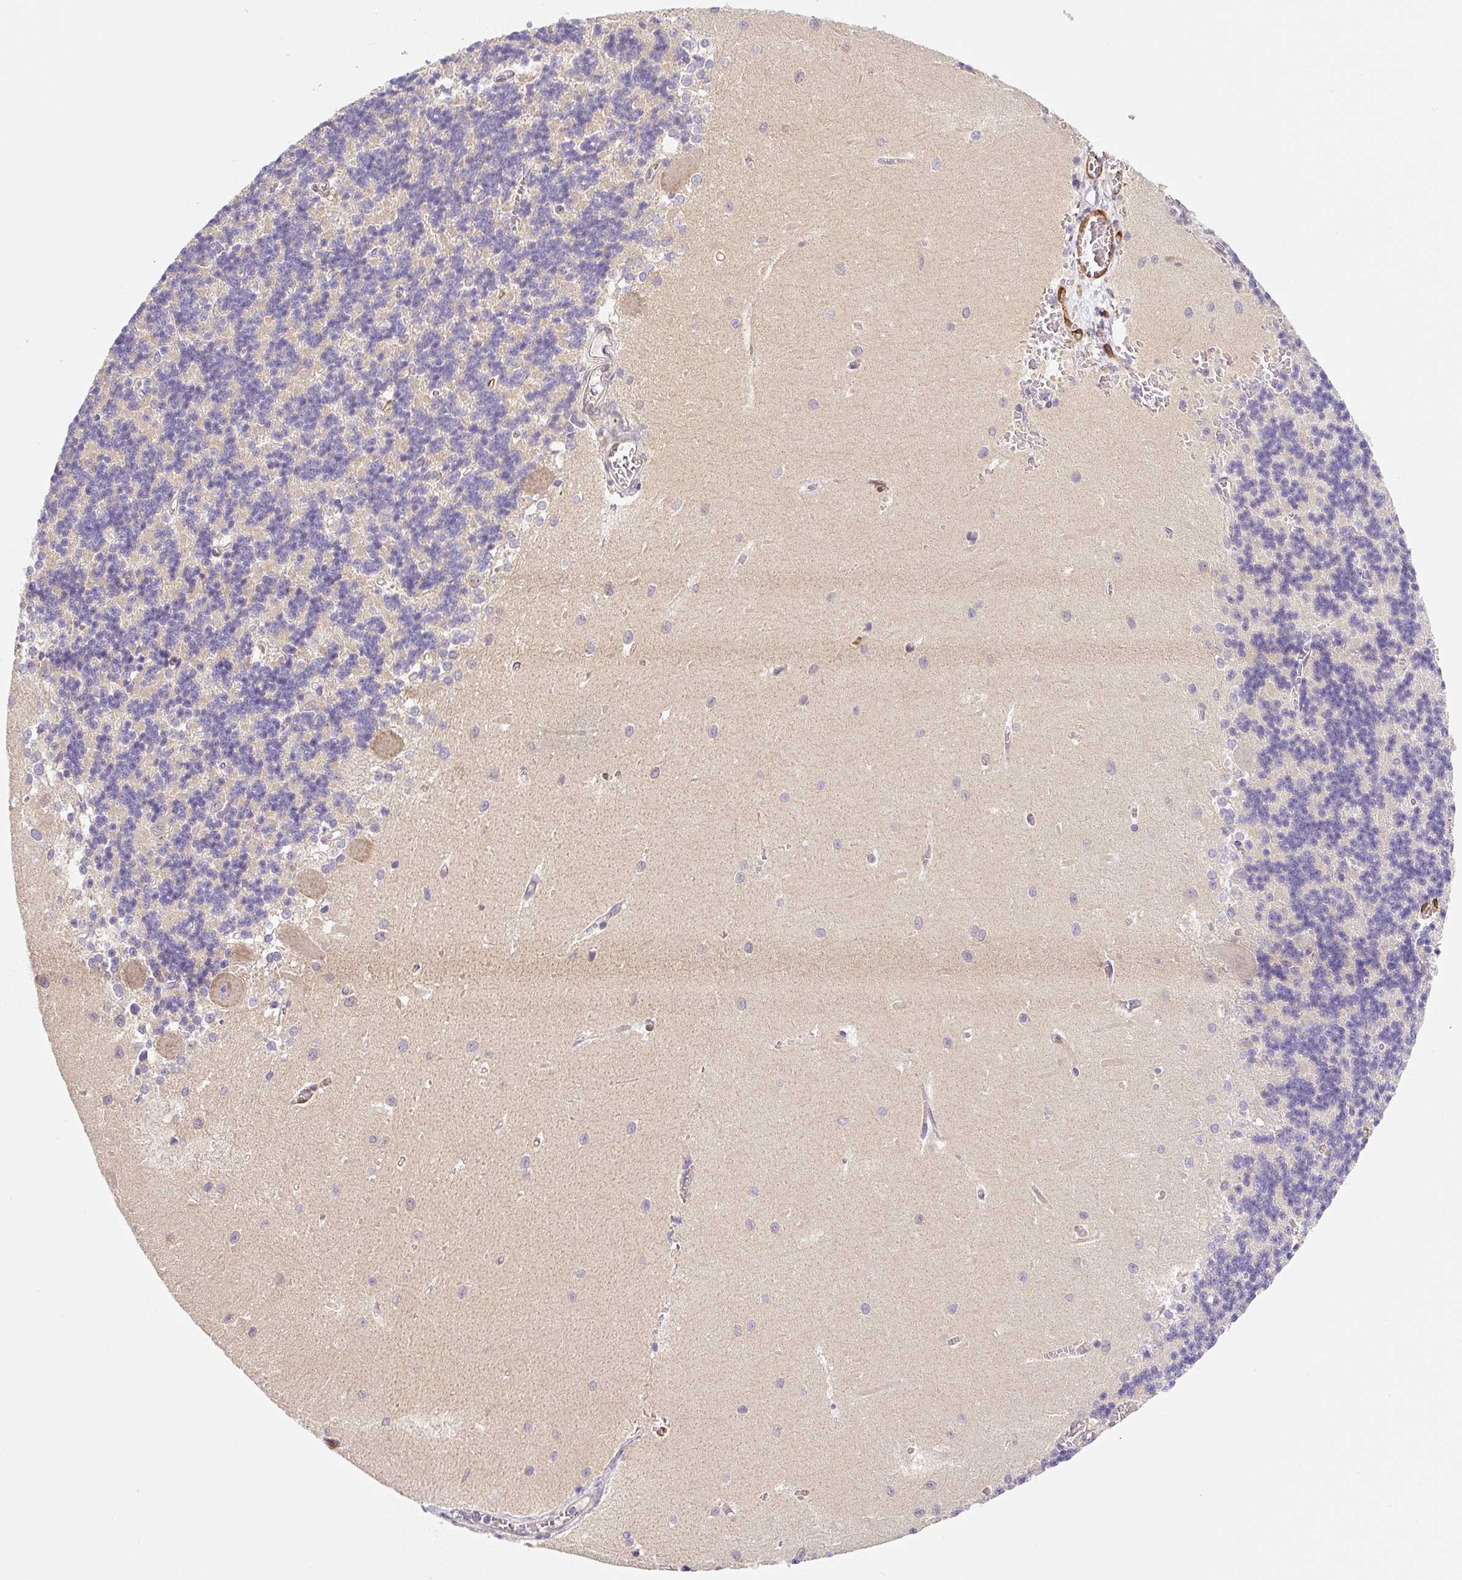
{"staining": {"intensity": "negative", "quantity": "none", "location": "none"}, "tissue": "cerebellum", "cell_type": "Cells in granular layer", "image_type": "normal", "snomed": [{"axis": "morphology", "description": "Normal tissue, NOS"}, {"axis": "topography", "description": "Cerebellum"}], "caption": "This is an immunohistochemistry micrograph of benign human cerebellum. There is no positivity in cells in granular layer.", "gene": "PLA2G4A", "patient": {"sex": "male", "age": 37}}